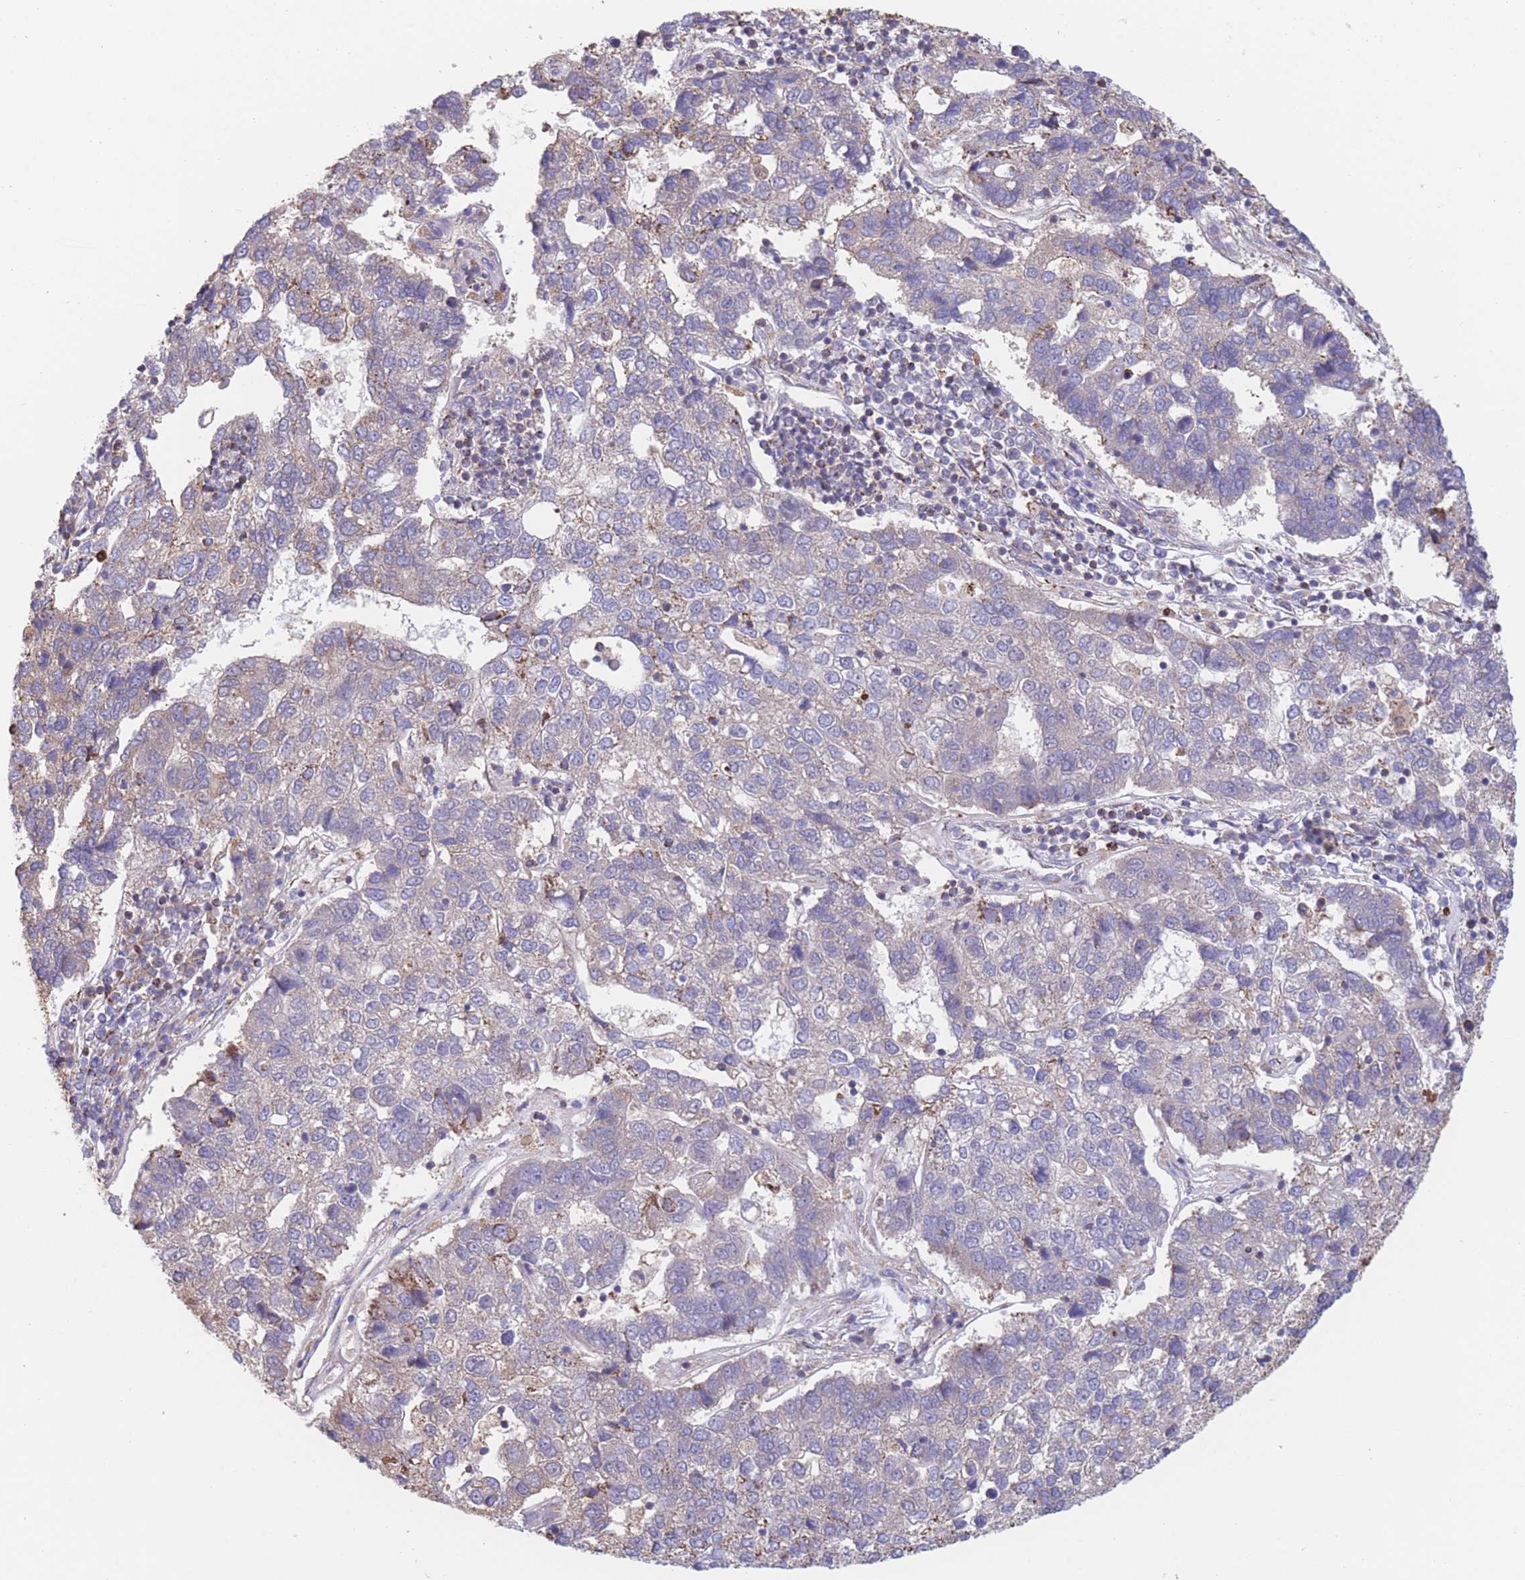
{"staining": {"intensity": "negative", "quantity": "none", "location": "none"}, "tissue": "pancreatic cancer", "cell_type": "Tumor cells", "image_type": "cancer", "snomed": [{"axis": "morphology", "description": "Adenocarcinoma, NOS"}, {"axis": "topography", "description": "Pancreas"}], "caption": "IHC photomicrograph of neoplastic tissue: pancreatic cancer stained with DAB displays no significant protein positivity in tumor cells.", "gene": "FKBP8", "patient": {"sex": "female", "age": 61}}